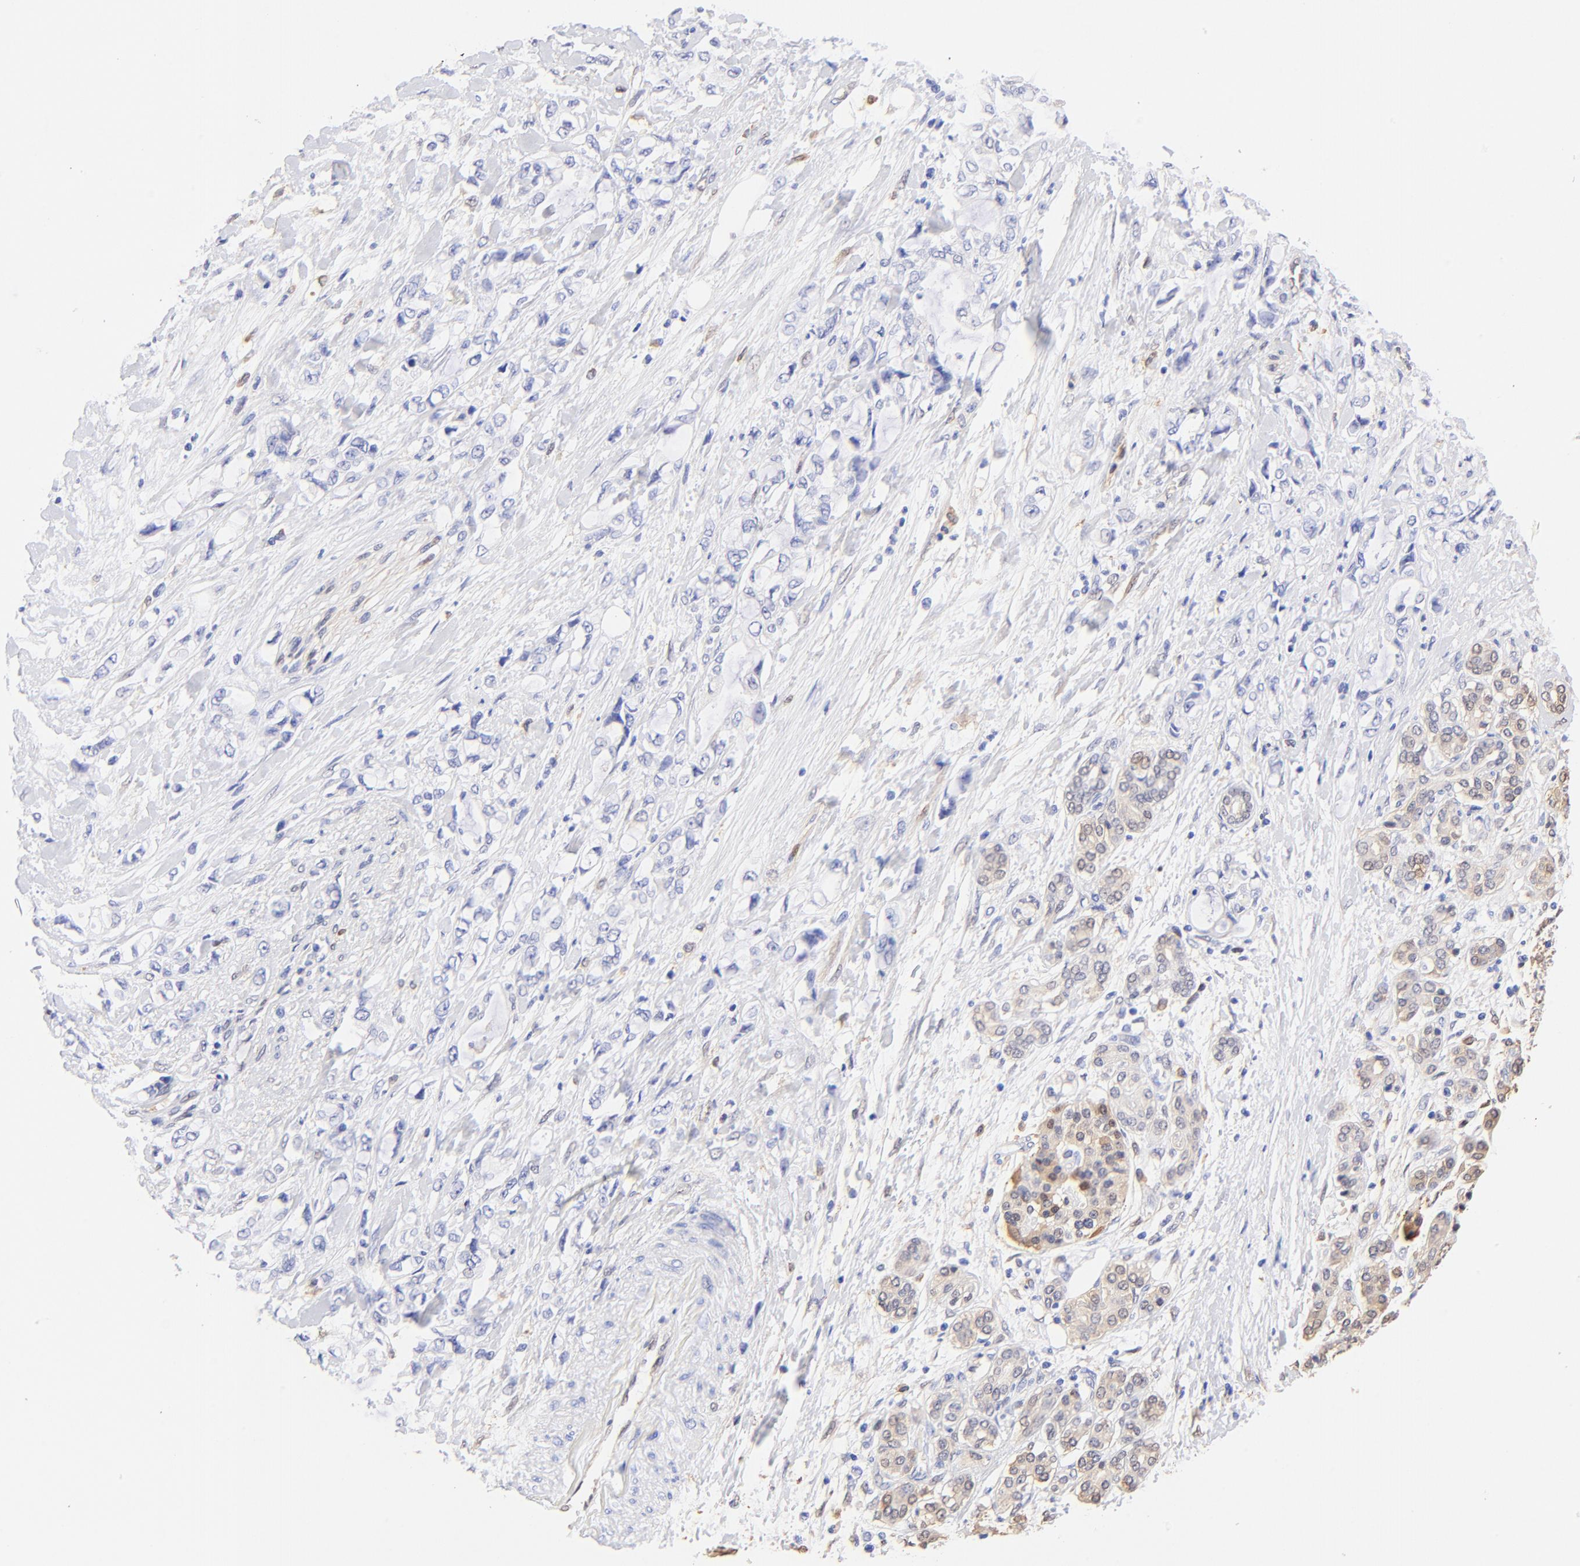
{"staining": {"intensity": "negative", "quantity": "none", "location": "none"}, "tissue": "pancreatic cancer", "cell_type": "Tumor cells", "image_type": "cancer", "snomed": [{"axis": "morphology", "description": "Adenocarcinoma, NOS"}, {"axis": "topography", "description": "Pancreas"}], "caption": "A high-resolution micrograph shows IHC staining of pancreatic cancer, which displays no significant expression in tumor cells.", "gene": "ALDH1A1", "patient": {"sex": "female", "age": 70}}